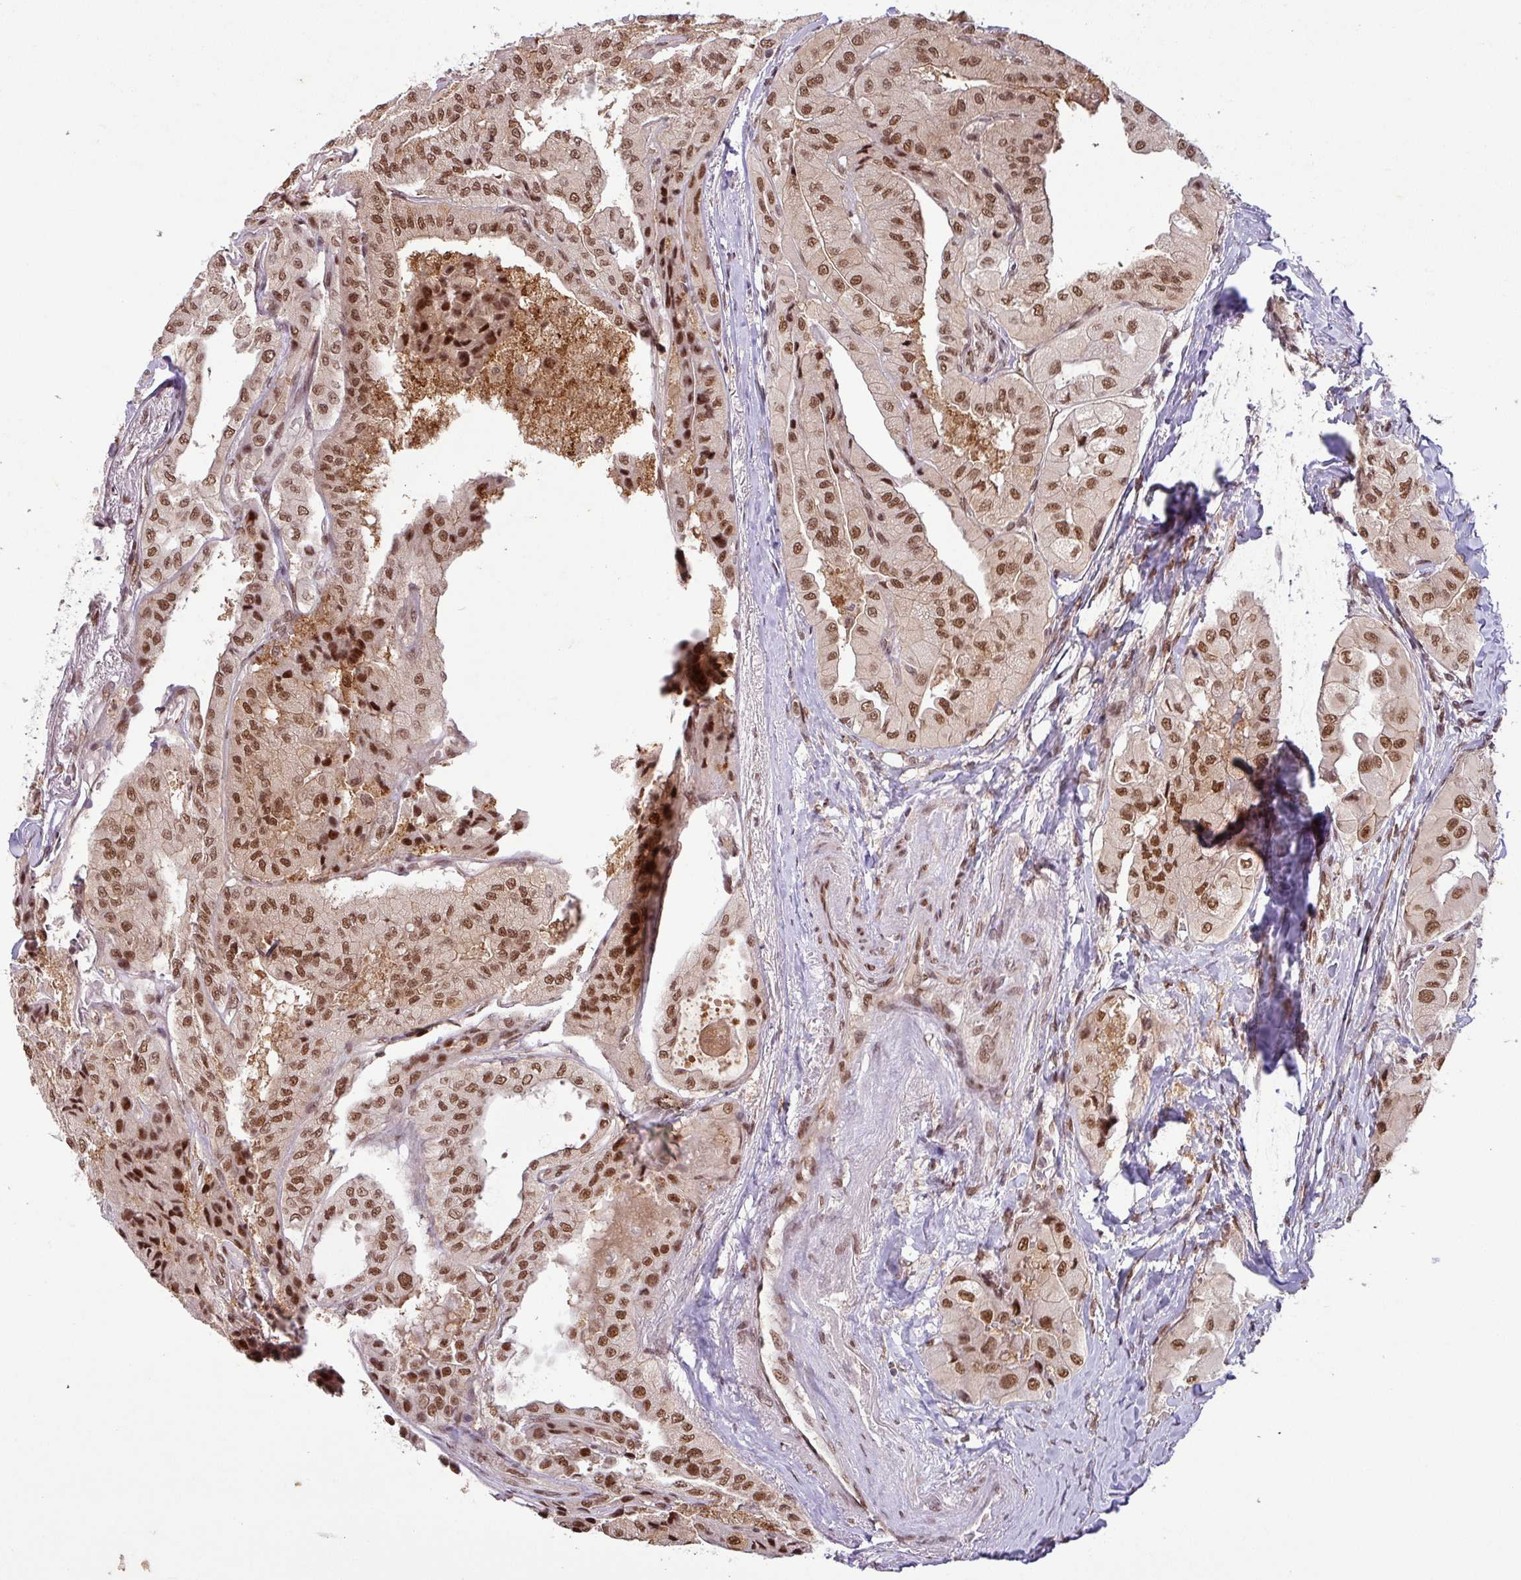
{"staining": {"intensity": "strong", "quantity": ">75%", "location": "nuclear"}, "tissue": "thyroid cancer", "cell_type": "Tumor cells", "image_type": "cancer", "snomed": [{"axis": "morphology", "description": "Normal tissue, NOS"}, {"axis": "morphology", "description": "Papillary adenocarcinoma, NOS"}, {"axis": "topography", "description": "Thyroid gland"}], "caption": "Tumor cells exhibit high levels of strong nuclear staining in about >75% of cells in thyroid cancer (papillary adenocarcinoma).", "gene": "SRSF2", "patient": {"sex": "female", "age": 59}}